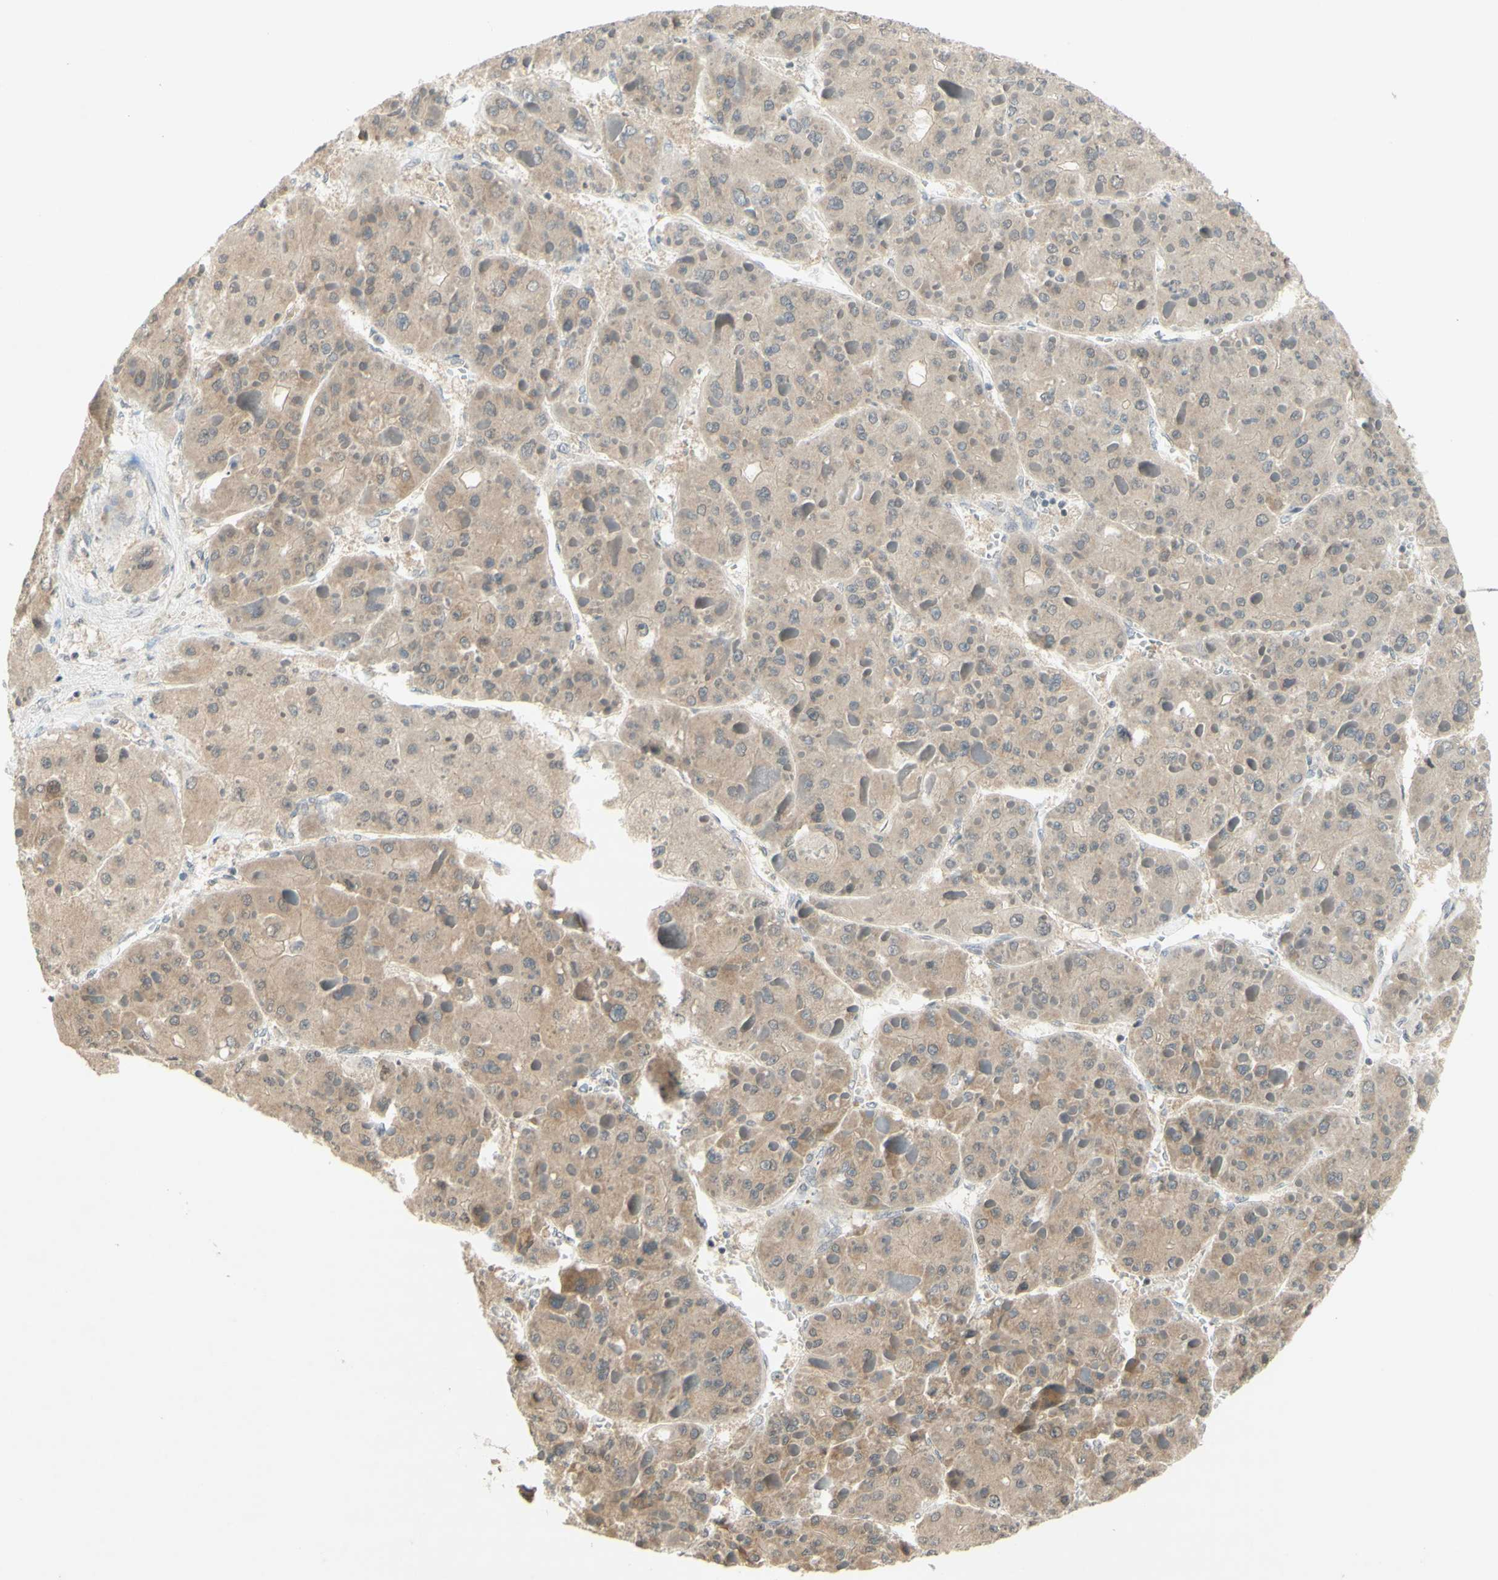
{"staining": {"intensity": "weak", "quantity": ">75%", "location": "cytoplasmic/membranous"}, "tissue": "liver cancer", "cell_type": "Tumor cells", "image_type": "cancer", "snomed": [{"axis": "morphology", "description": "Carcinoma, Hepatocellular, NOS"}, {"axis": "topography", "description": "Liver"}], "caption": "Tumor cells show low levels of weak cytoplasmic/membranous staining in approximately >75% of cells in liver cancer.", "gene": "GLI1", "patient": {"sex": "female", "age": 73}}